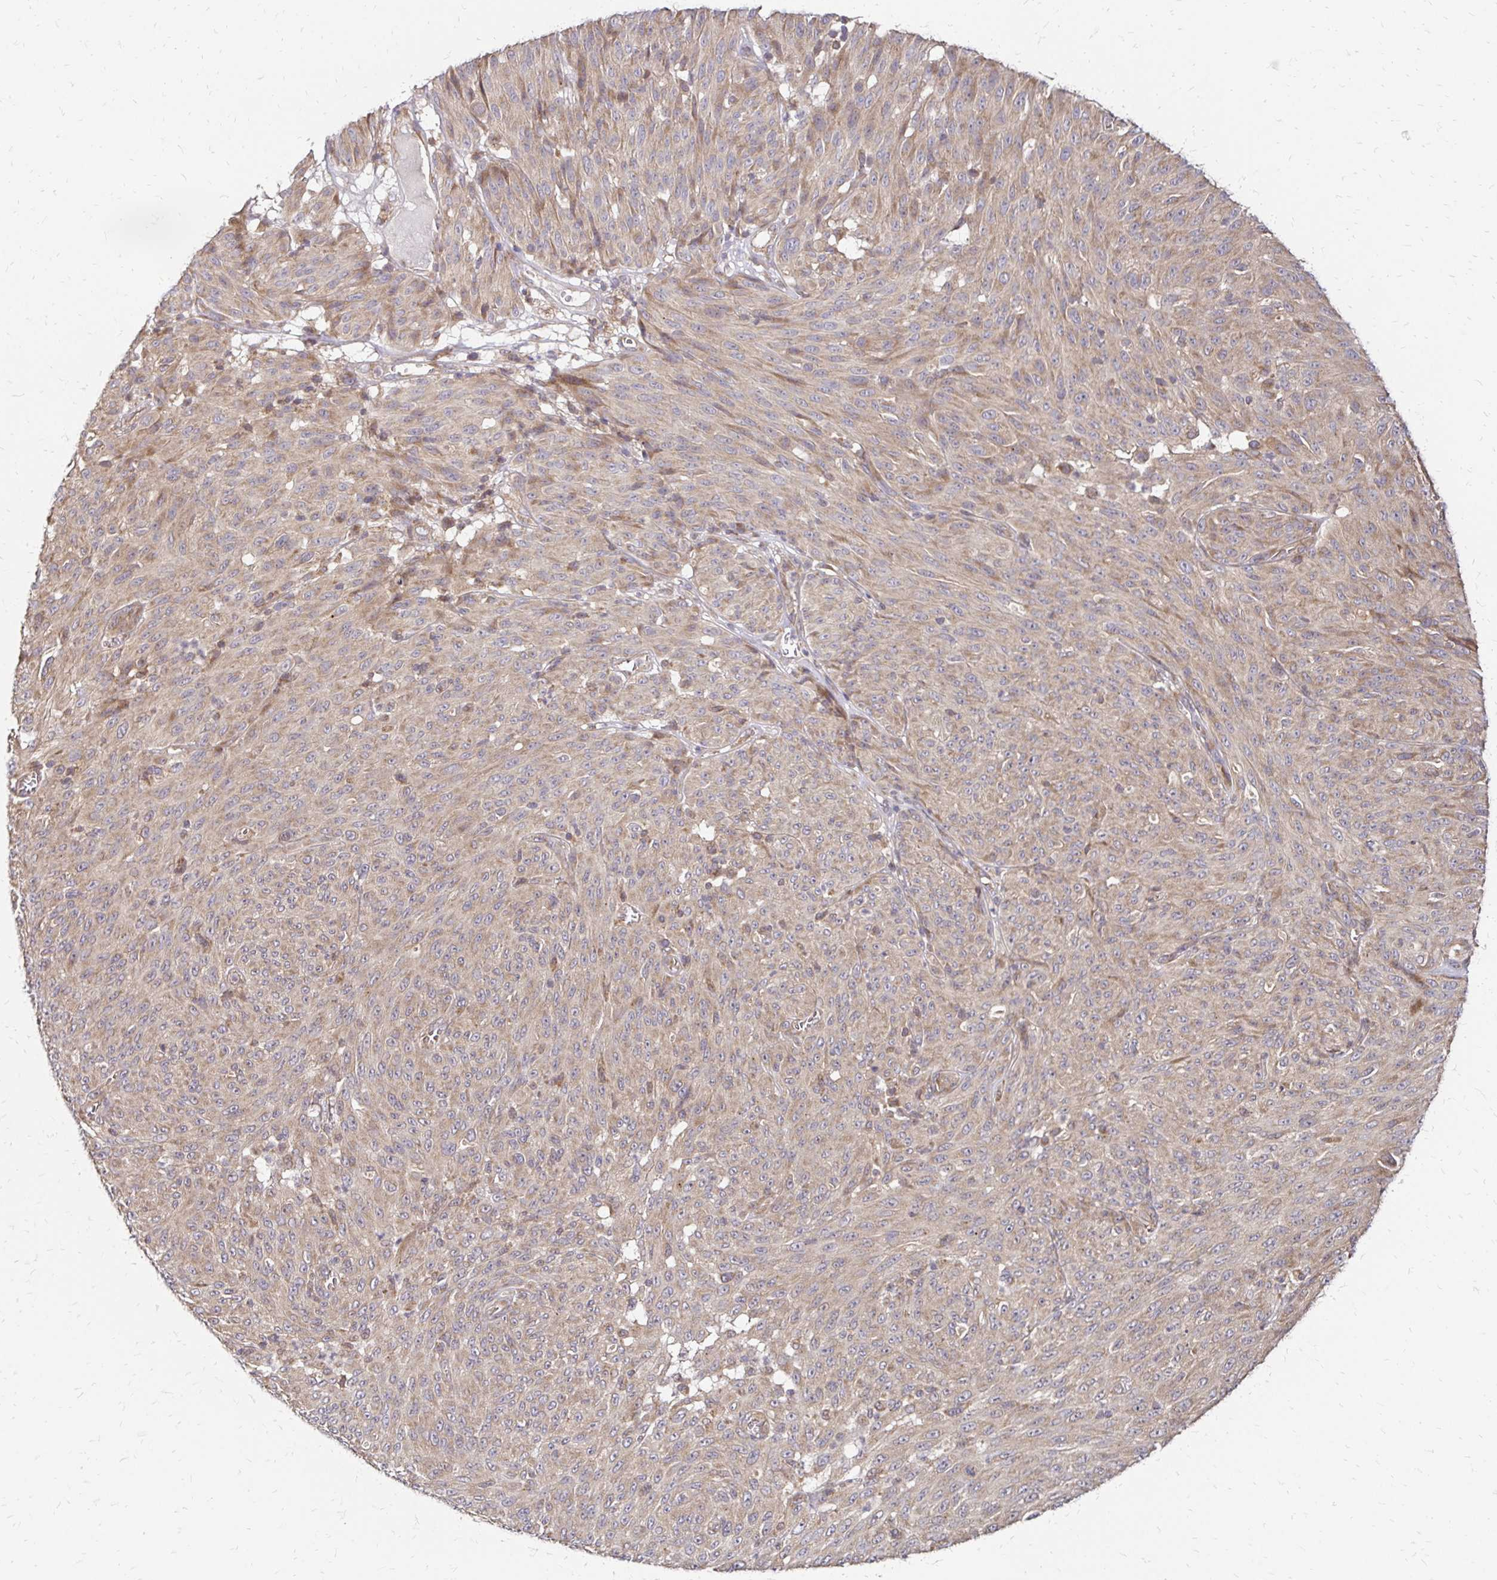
{"staining": {"intensity": "moderate", "quantity": ">75%", "location": "cytoplasmic/membranous"}, "tissue": "melanoma", "cell_type": "Tumor cells", "image_type": "cancer", "snomed": [{"axis": "morphology", "description": "Malignant melanoma, NOS"}, {"axis": "topography", "description": "Skin"}], "caption": "Moderate cytoplasmic/membranous expression is appreciated in about >75% of tumor cells in melanoma.", "gene": "ZW10", "patient": {"sex": "male", "age": 85}}